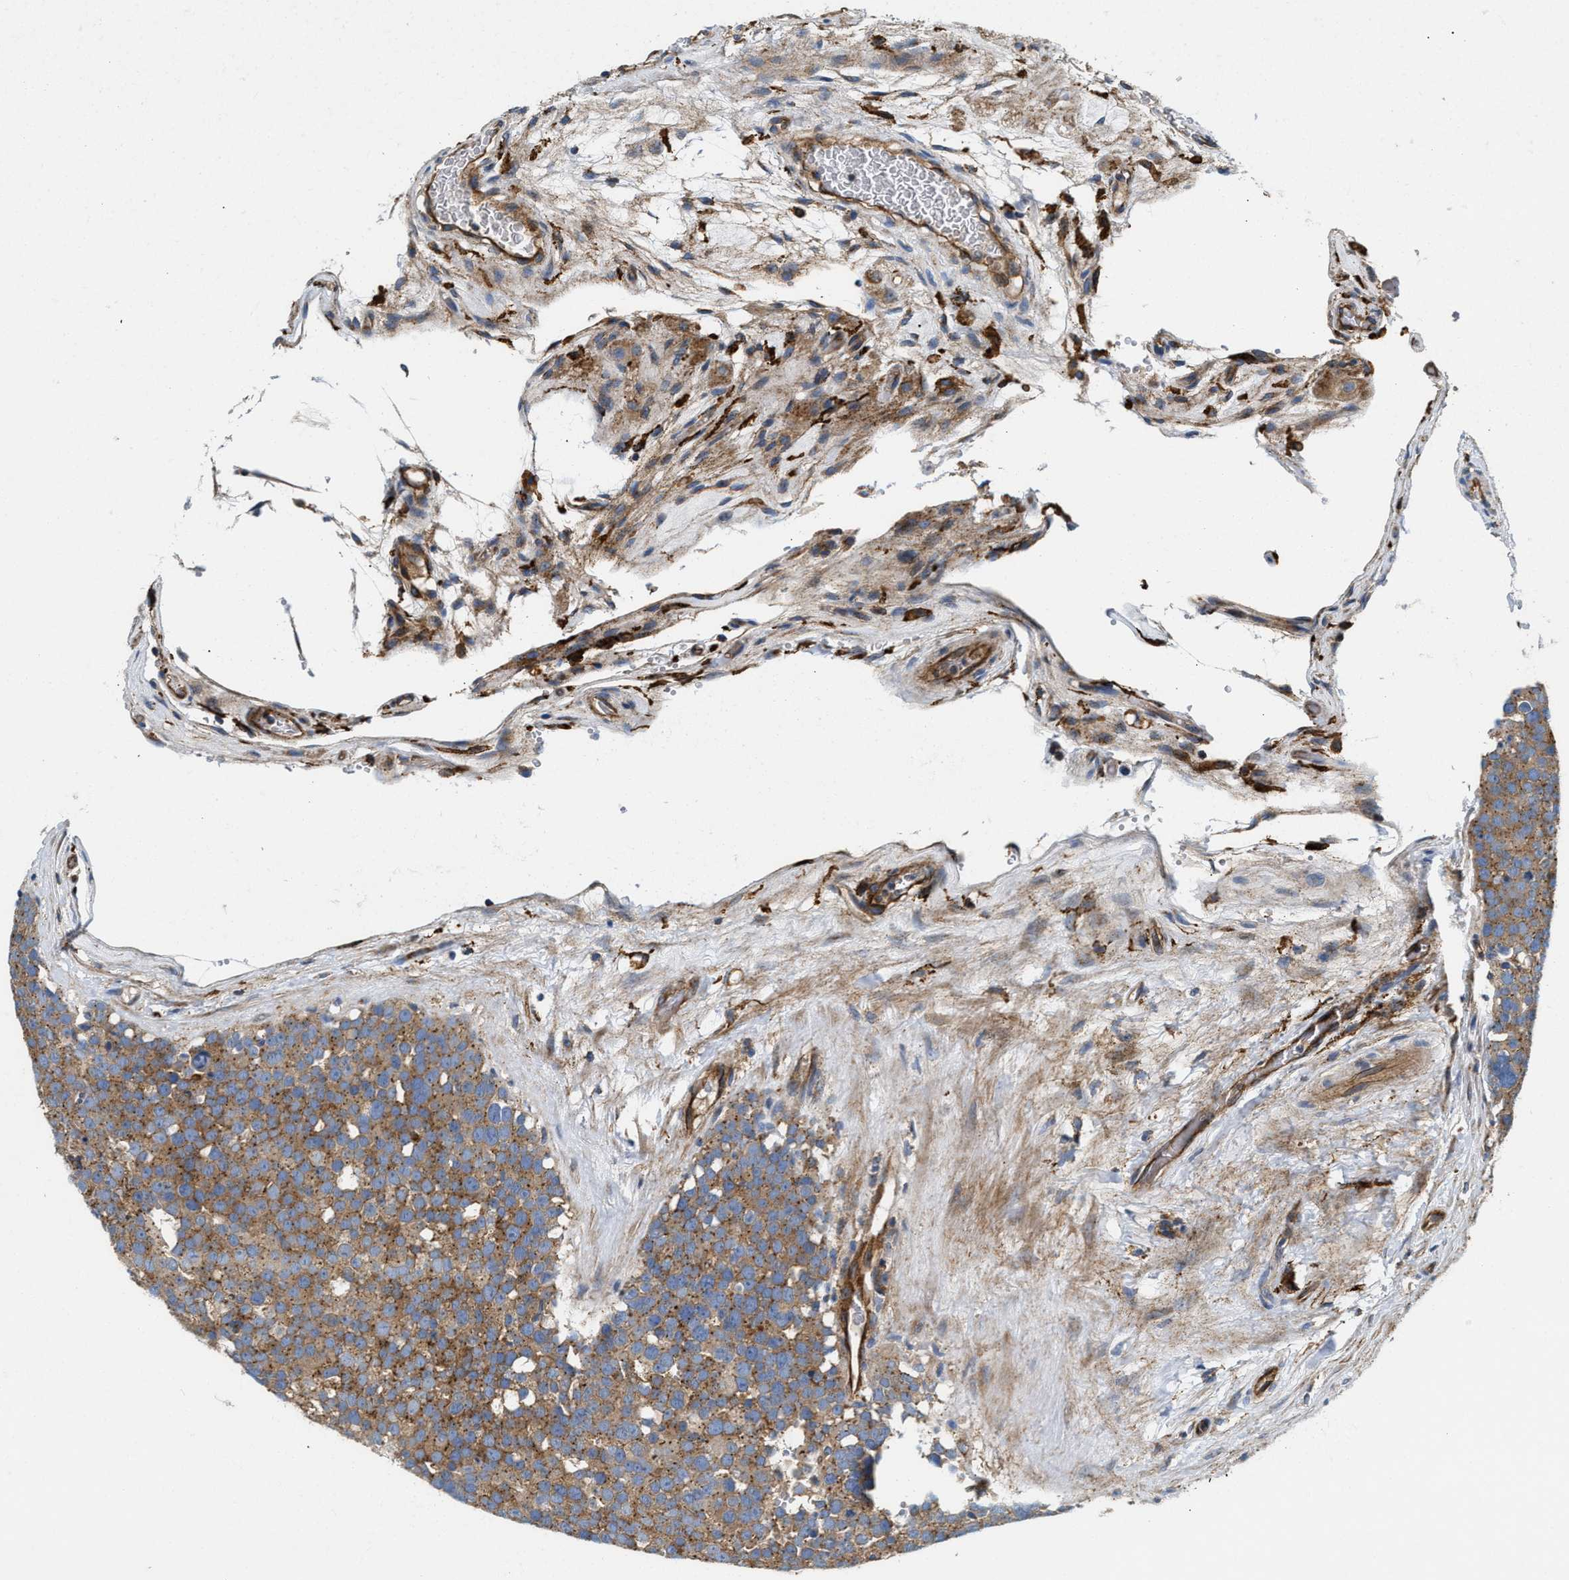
{"staining": {"intensity": "moderate", "quantity": ">75%", "location": "cytoplasmic/membranous"}, "tissue": "testis cancer", "cell_type": "Tumor cells", "image_type": "cancer", "snomed": [{"axis": "morphology", "description": "Seminoma, NOS"}, {"axis": "topography", "description": "Testis"}], "caption": "Tumor cells reveal medium levels of moderate cytoplasmic/membranous expression in approximately >75% of cells in testis seminoma.", "gene": "NSUN7", "patient": {"sex": "male", "age": 71}}